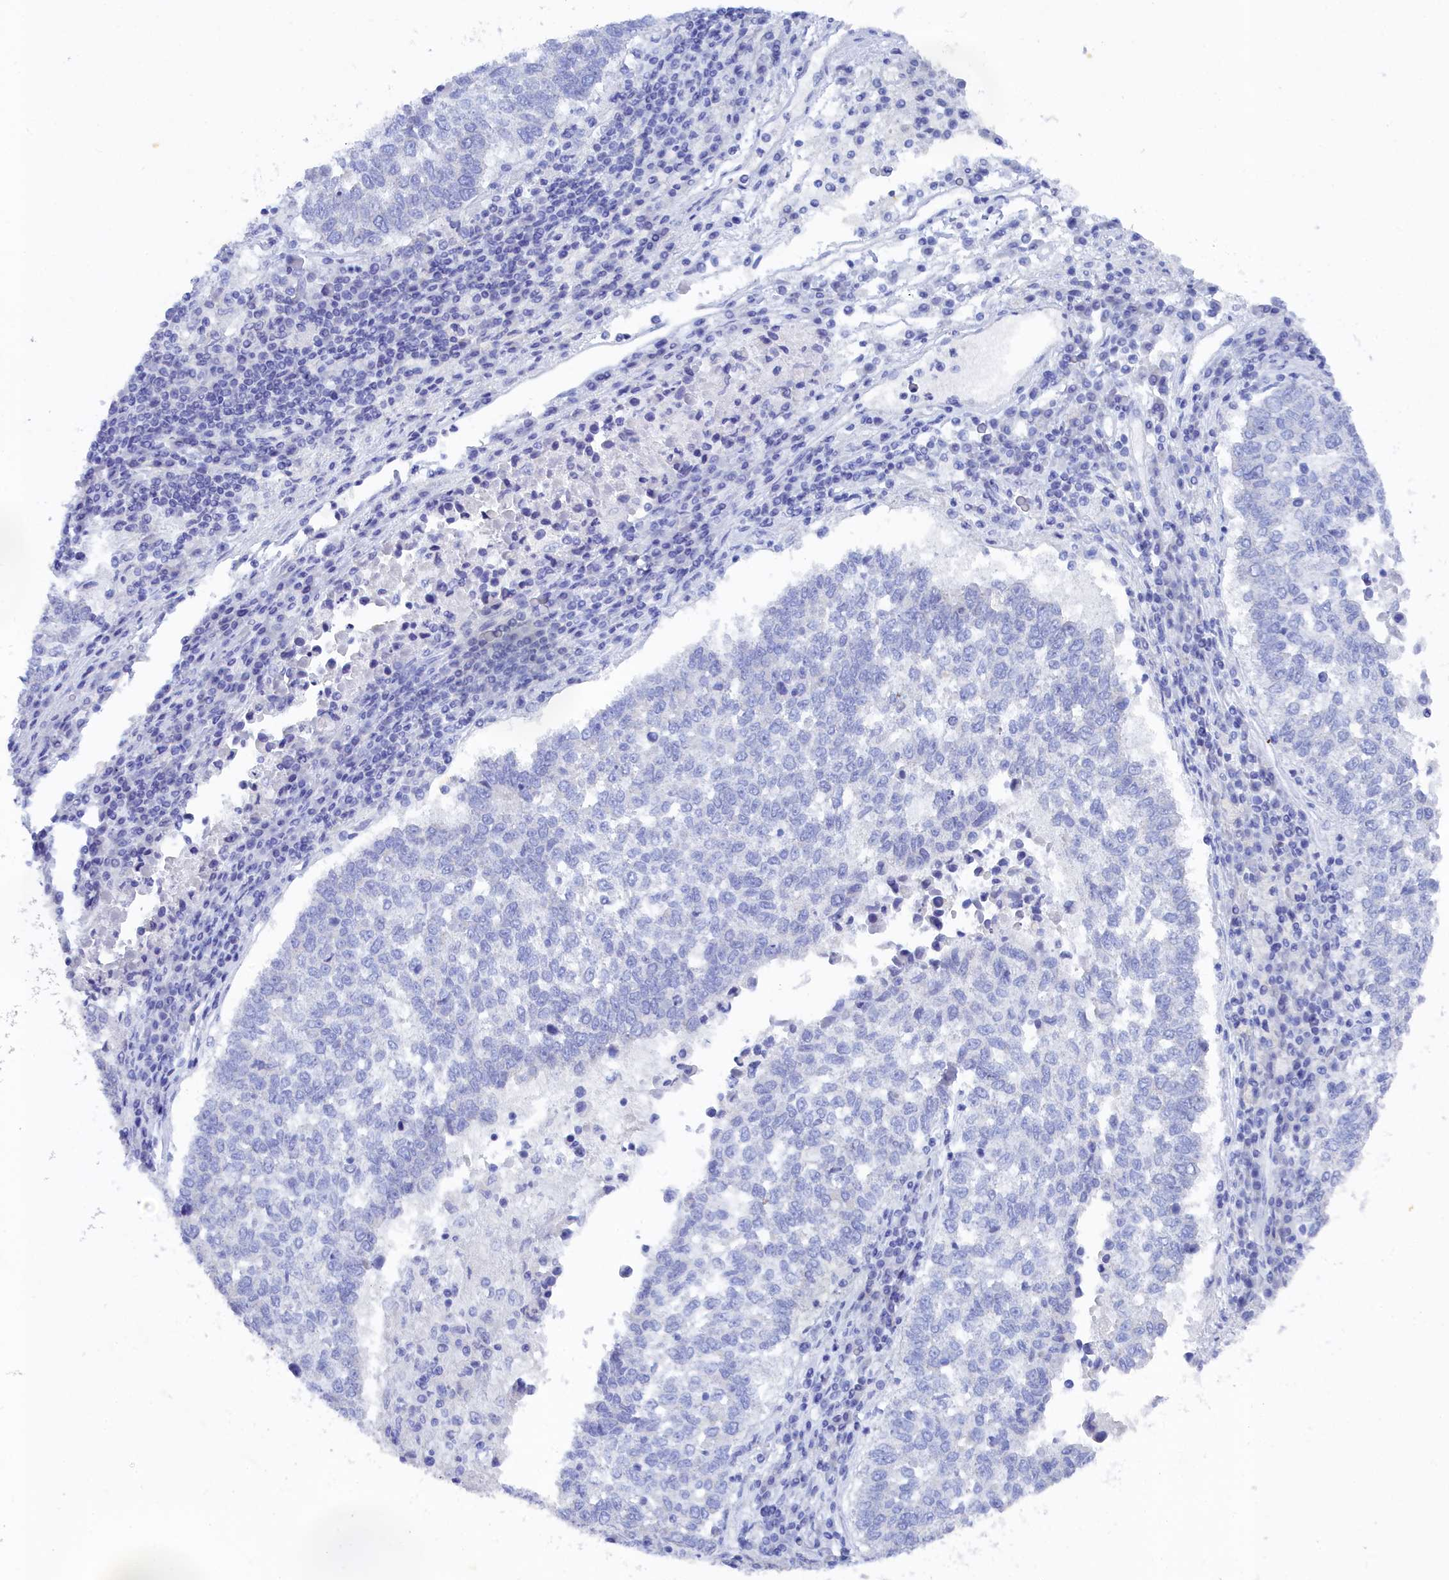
{"staining": {"intensity": "negative", "quantity": "none", "location": "none"}, "tissue": "lung cancer", "cell_type": "Tumor cells", "image_type": "cancer", "snomed": [{"axis": "morphology", "description": "Squamous cell carcinoma, NOS"}, {"axis": "topography", "description": "Lung"}], "caption": "Immunohistochemistry (IHC) image of neoplastic tissue: lung cancer (squamous cell carcinoma) stained with DAB demonstrates no significant protein staining in tumor cells.", "gene": "TRIM10", "patient": {"sex": "male", "age": 73}}